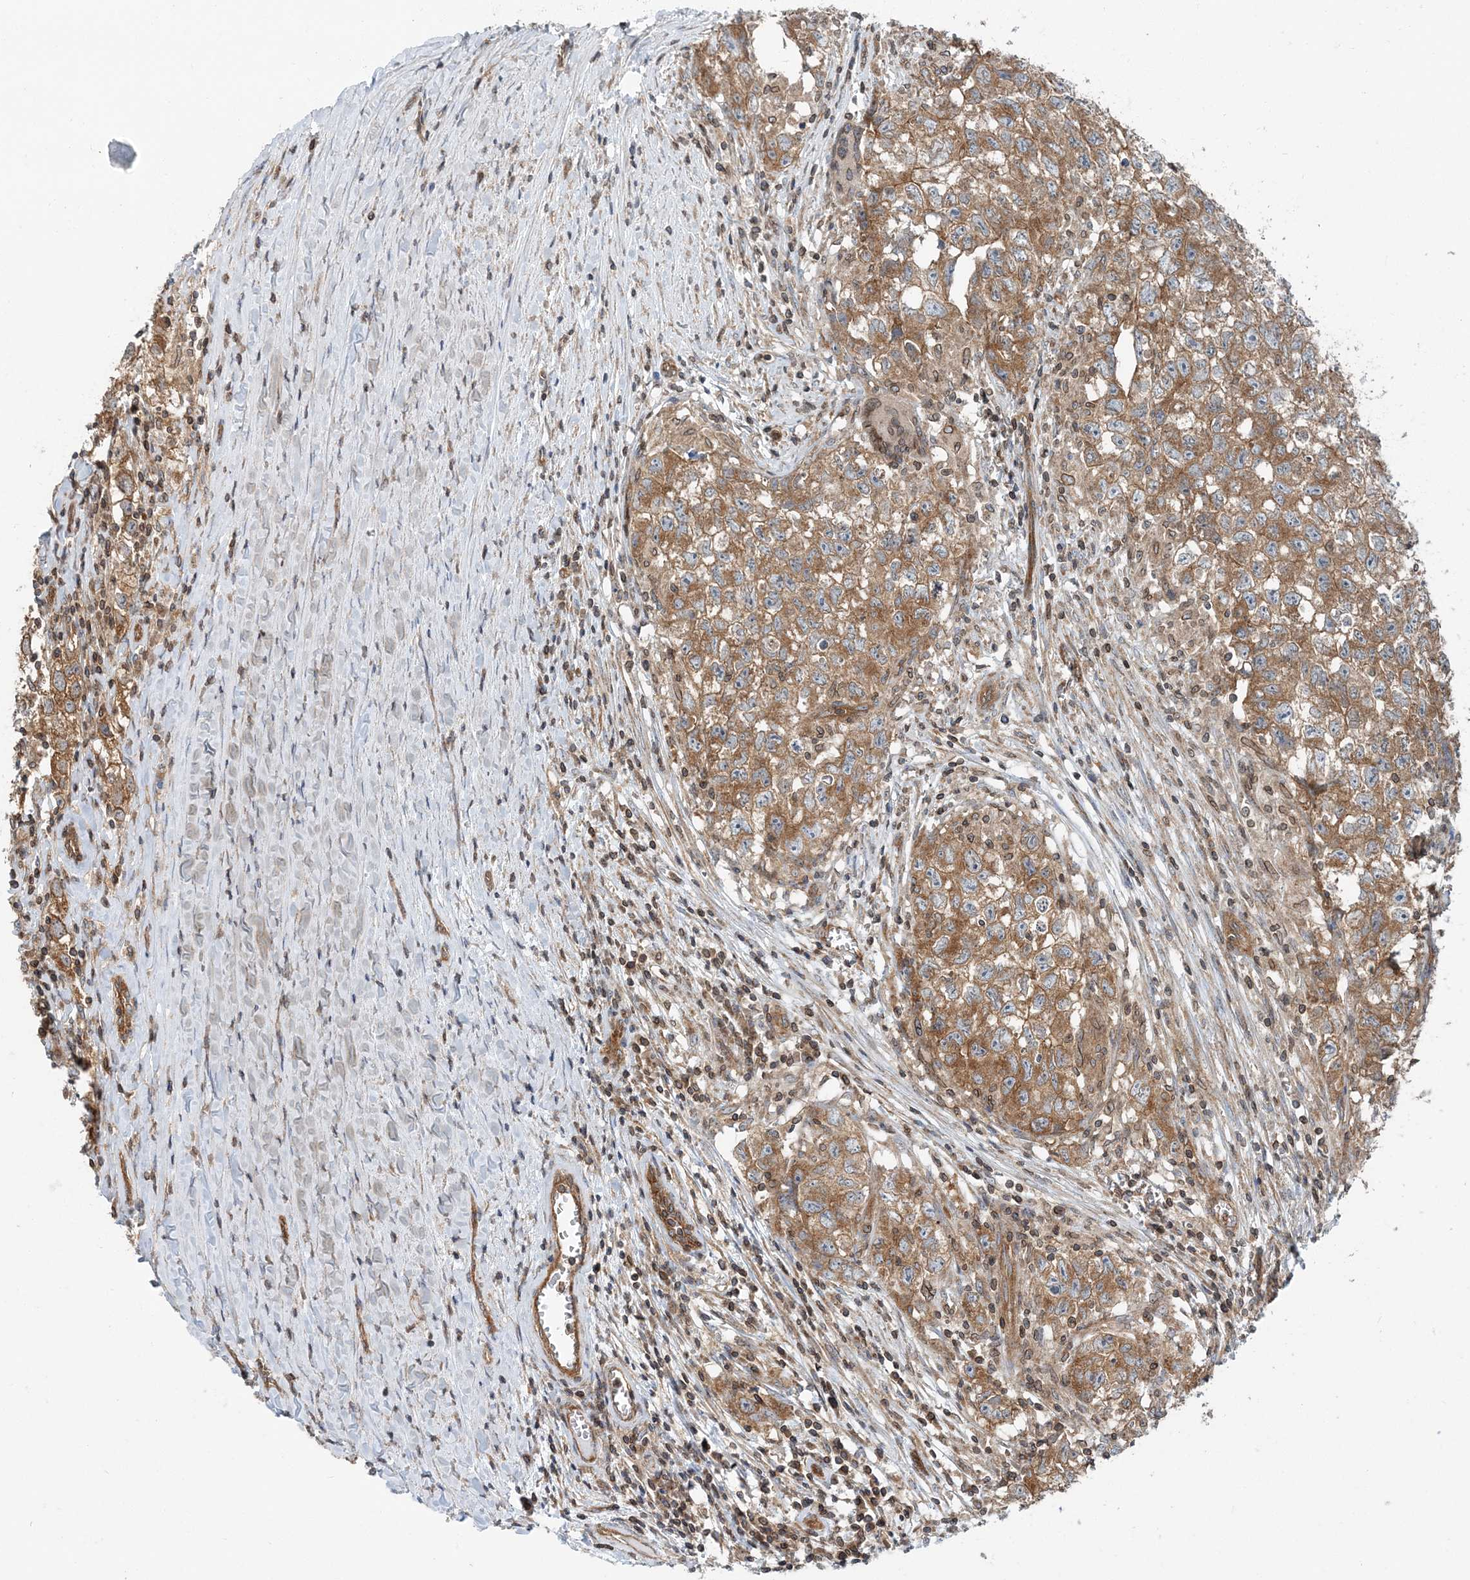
{"staining": {"intensity": "moderate", "quantity": ">75%", "location": "cytoplasmic/membranous"}, "tissue": "testis cancer", "cell_type": "Tumor cells", "image_type": "cancer", "snomed": [{"axis": "morphology", "description": "Seminoma, NOS"}, {"axis": "morphology", "description": "Carcinoma, Embryonal, NOS"}, {"axis": "topography", "description": "Testis"}], "caption": "Immunohistochemical staining of human testis embryonal carcinoma reveals medium levels of moderate cytoplasmic/membranous protein expression in approximately >75% of tumor cells.", "gene": "MOB4", "patient": {"sex": "male", "age": 43}}